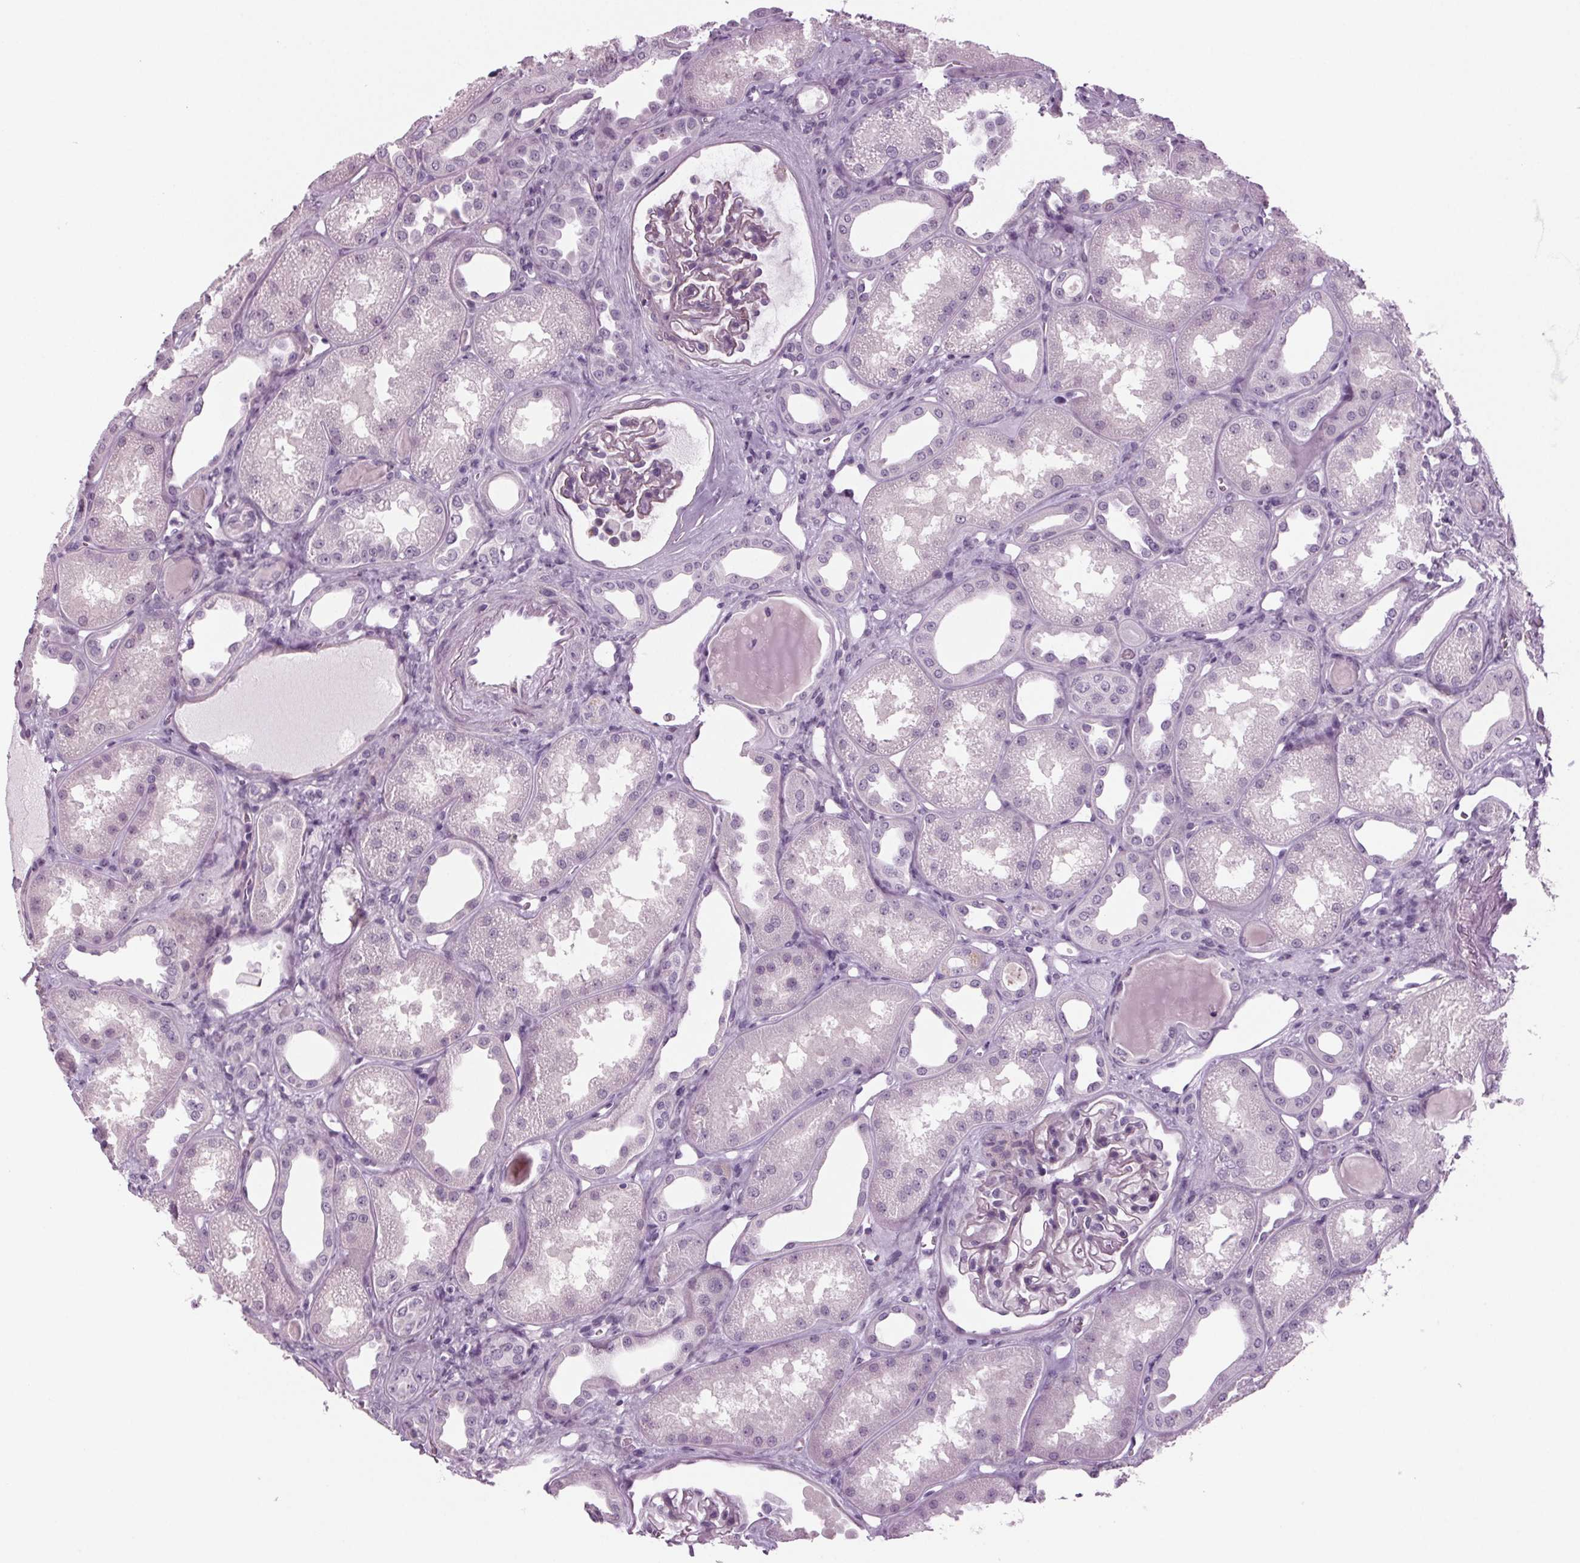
{"staining": {"intensity": "negative", "quantity": "none", "location": "none"}, "tissue": "kidney", "cell_type": "Cells in glomeruli", "image_type": "normal", "snomed": [{"axis": "morphology", "description": "Normal tissue, NOS"}, {"axis": "topography", "description": "Kidney"}], "caption": "The image exhibits no significant staining in cells in glomeruli of kidney.", "gene": "BHLHE22", "patient": {"sex": "male", "age": 61}}